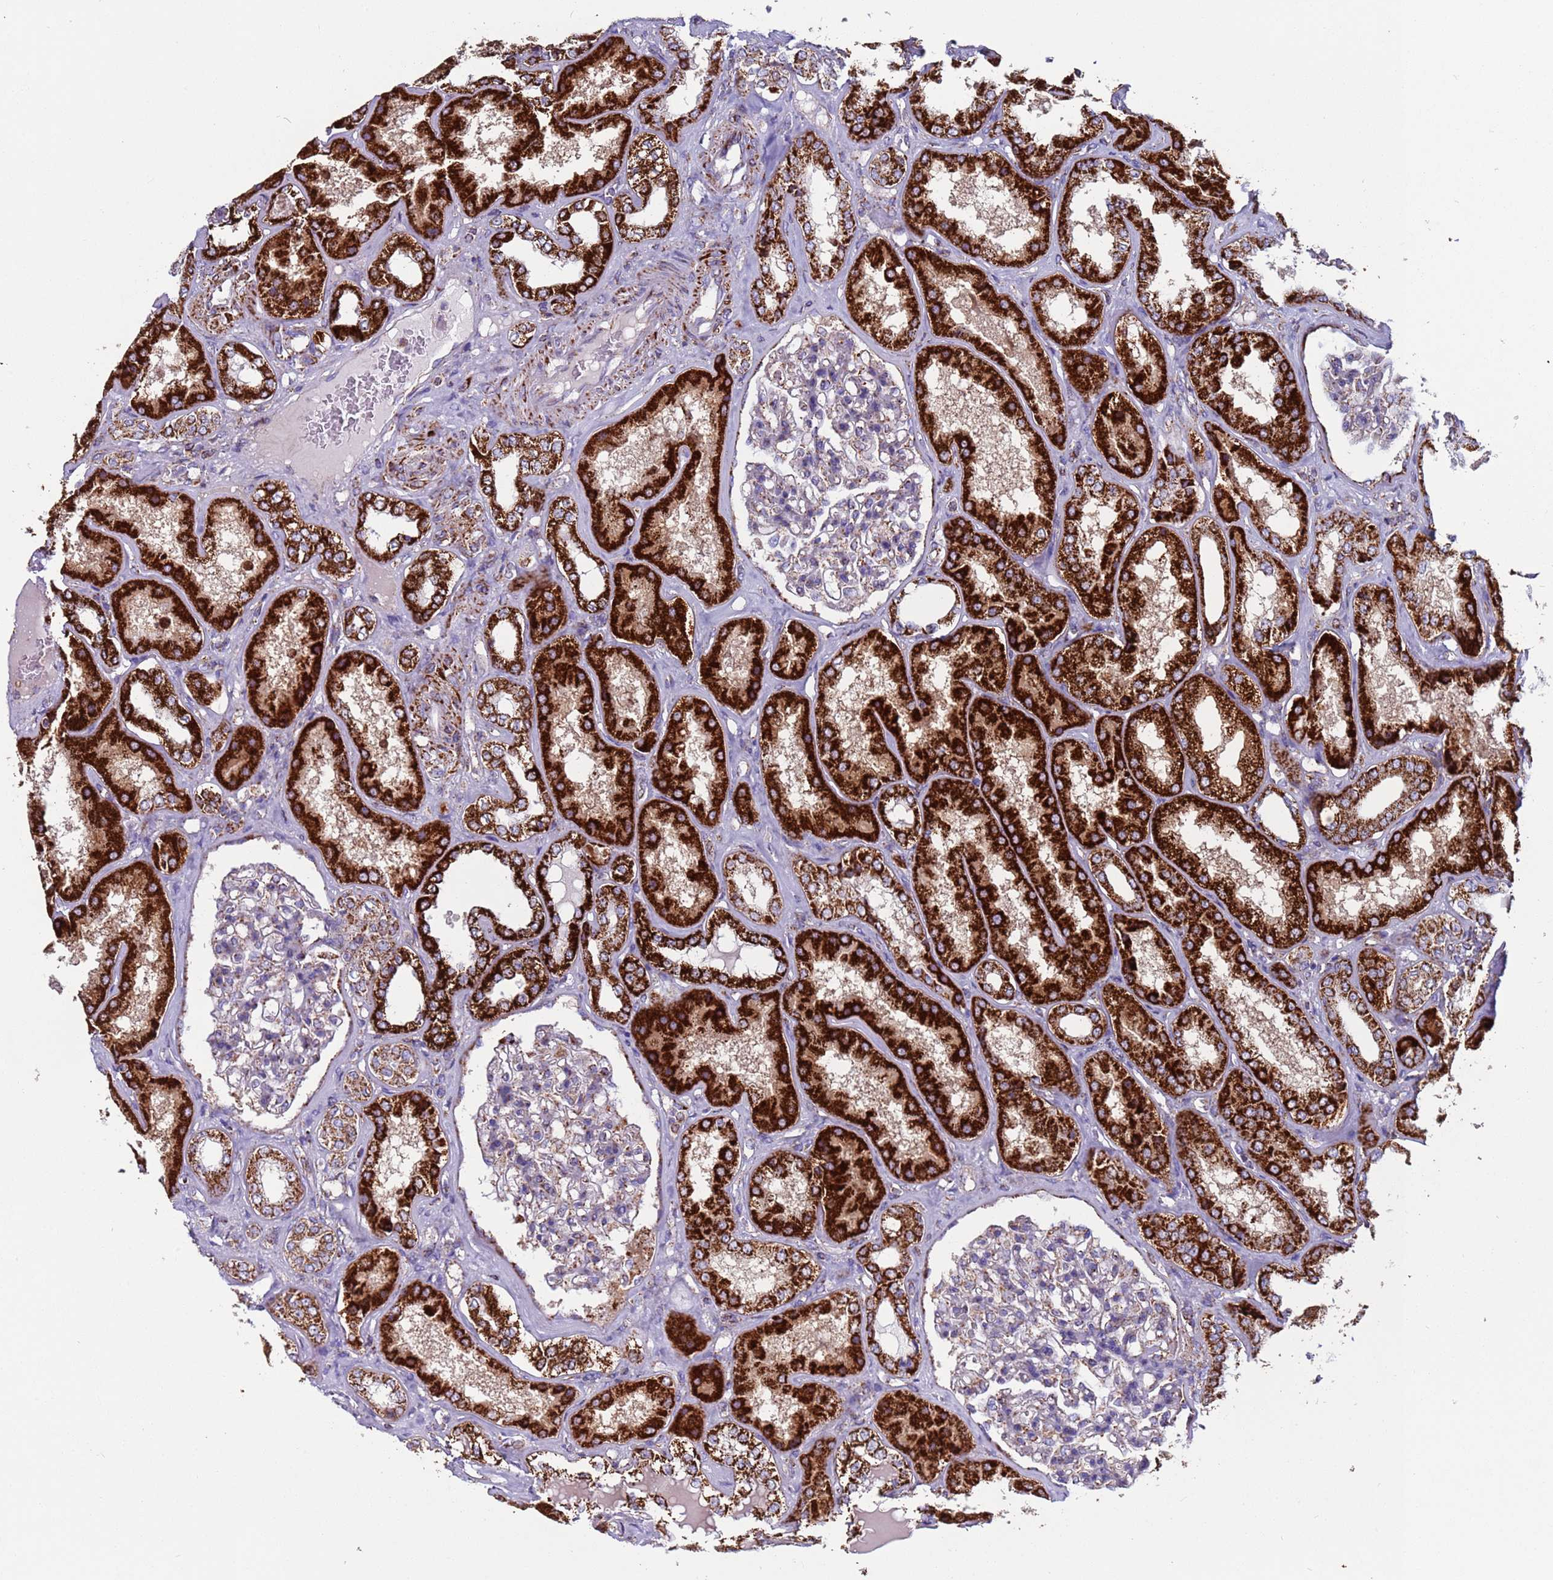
{"staining": {"intensity": "weak", "quantity": "<25%", "location": "cytoplasmic/membranous"}, "tissue": "kidney", "cell_type": "Cells in glomeruli", "image_type": "normal", "snomed": [{"axis": "morphology", "description": "Normal tissue, NOS"}, {"axis": "topography", "description": "Kidney"}], "caption": "Cells in glomeruli are negative for brown protein staining in unremarkable kidney.", "gene": "ZBTB39", "patient": {"sex": "female", "age": 56}}